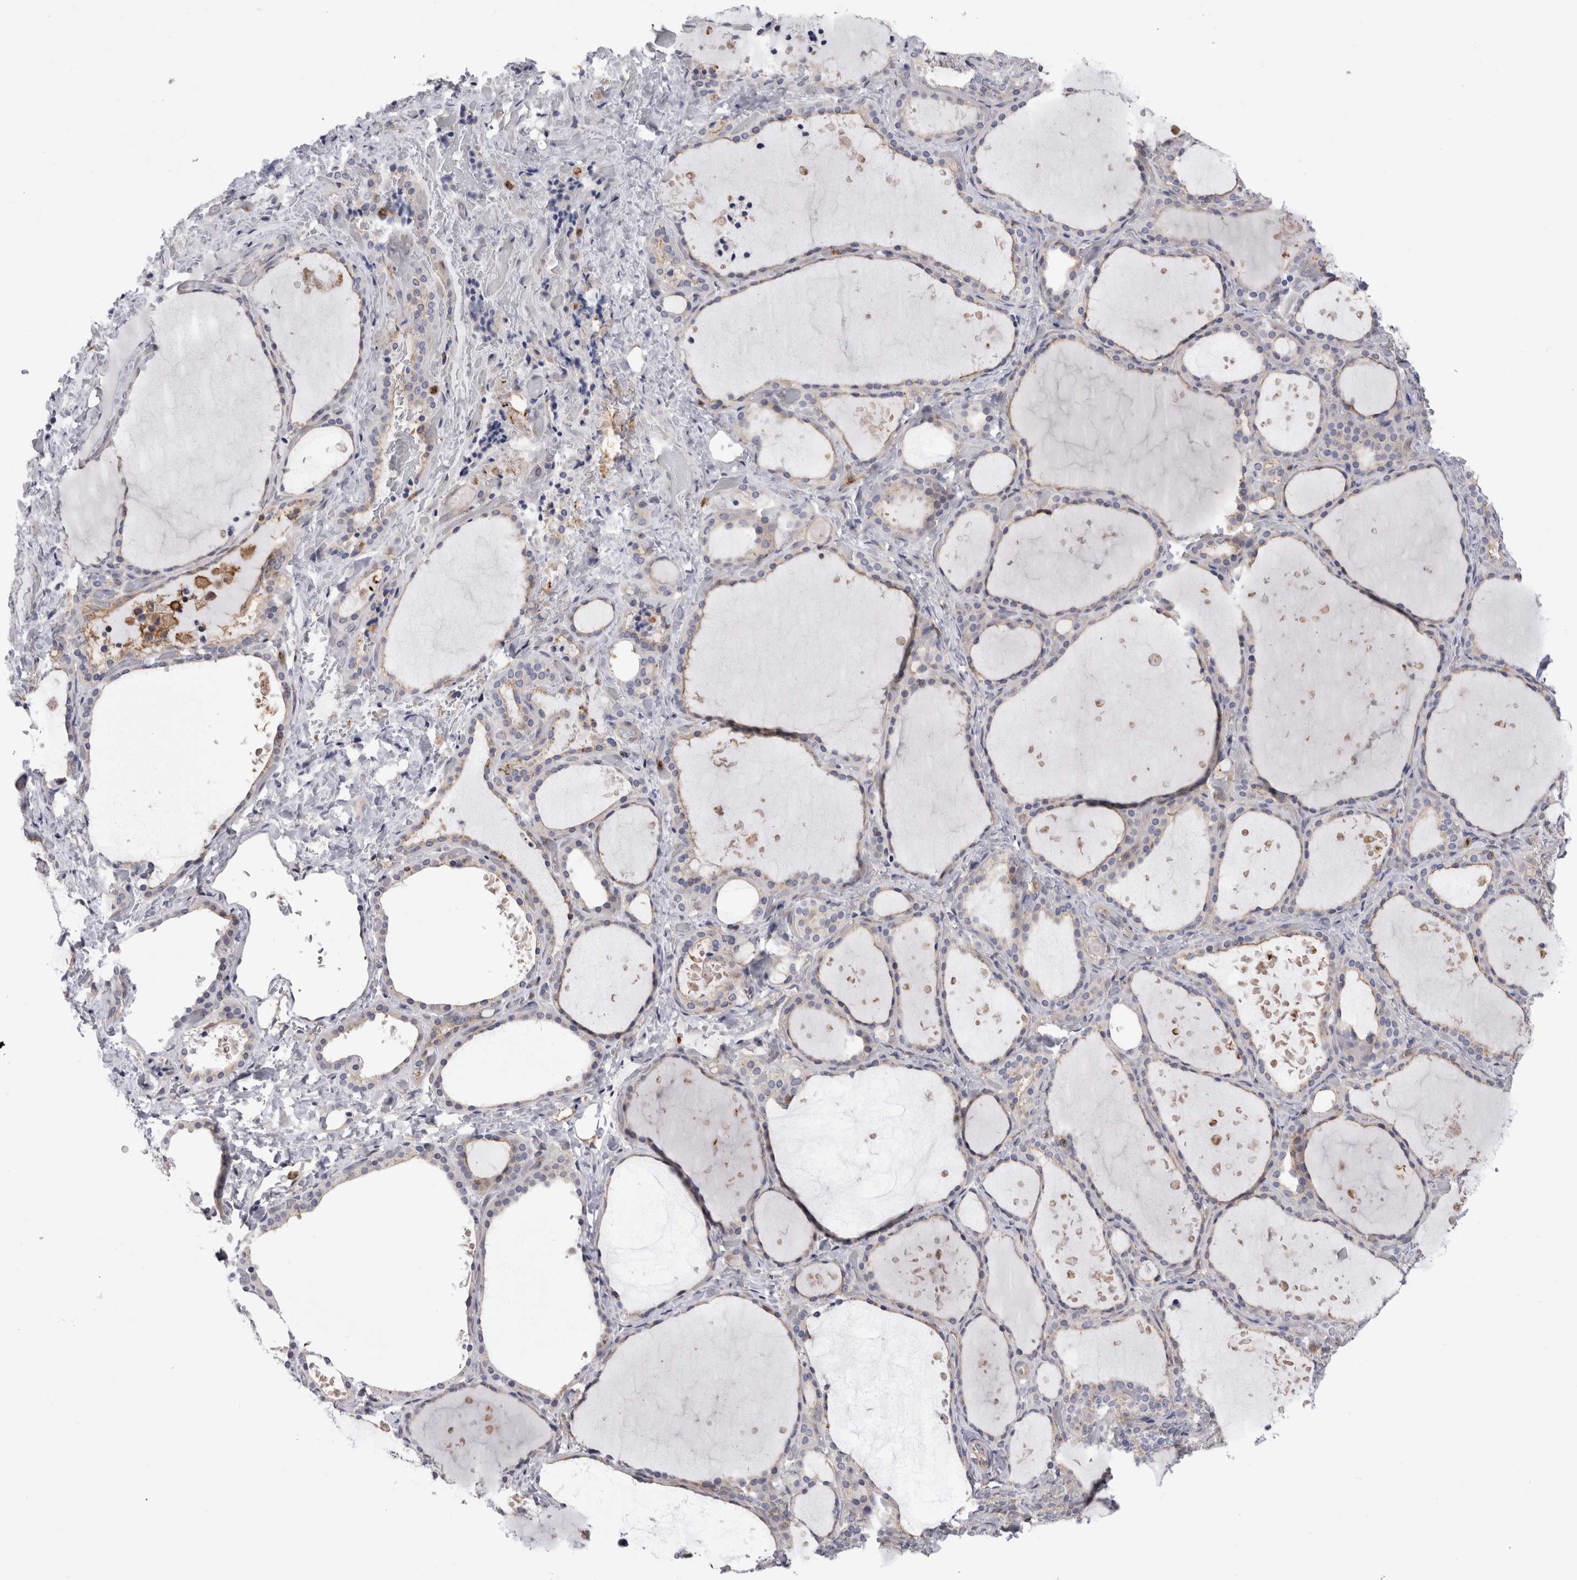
{"staining": {"intensity": "negative", "quantity": "none", "location": "none"}, "tissue": "thyroid gland", "cell_type": "Glandular cells", "image_type": "normal", "snomed": [{"axis": "morphology", "description": "Normal tissue, NOS"}, {"axis": "topography", "description": "Thyroid gland"}], "caption": "The micrograph exhibits no significant staining in glandular cells of thyroid gland. (Immunohistochemistry (ihc), brightfield microscopy, high magnification).", "gene": "RAB11FIP1", "patient": {"sex": "female", "age": 44}}